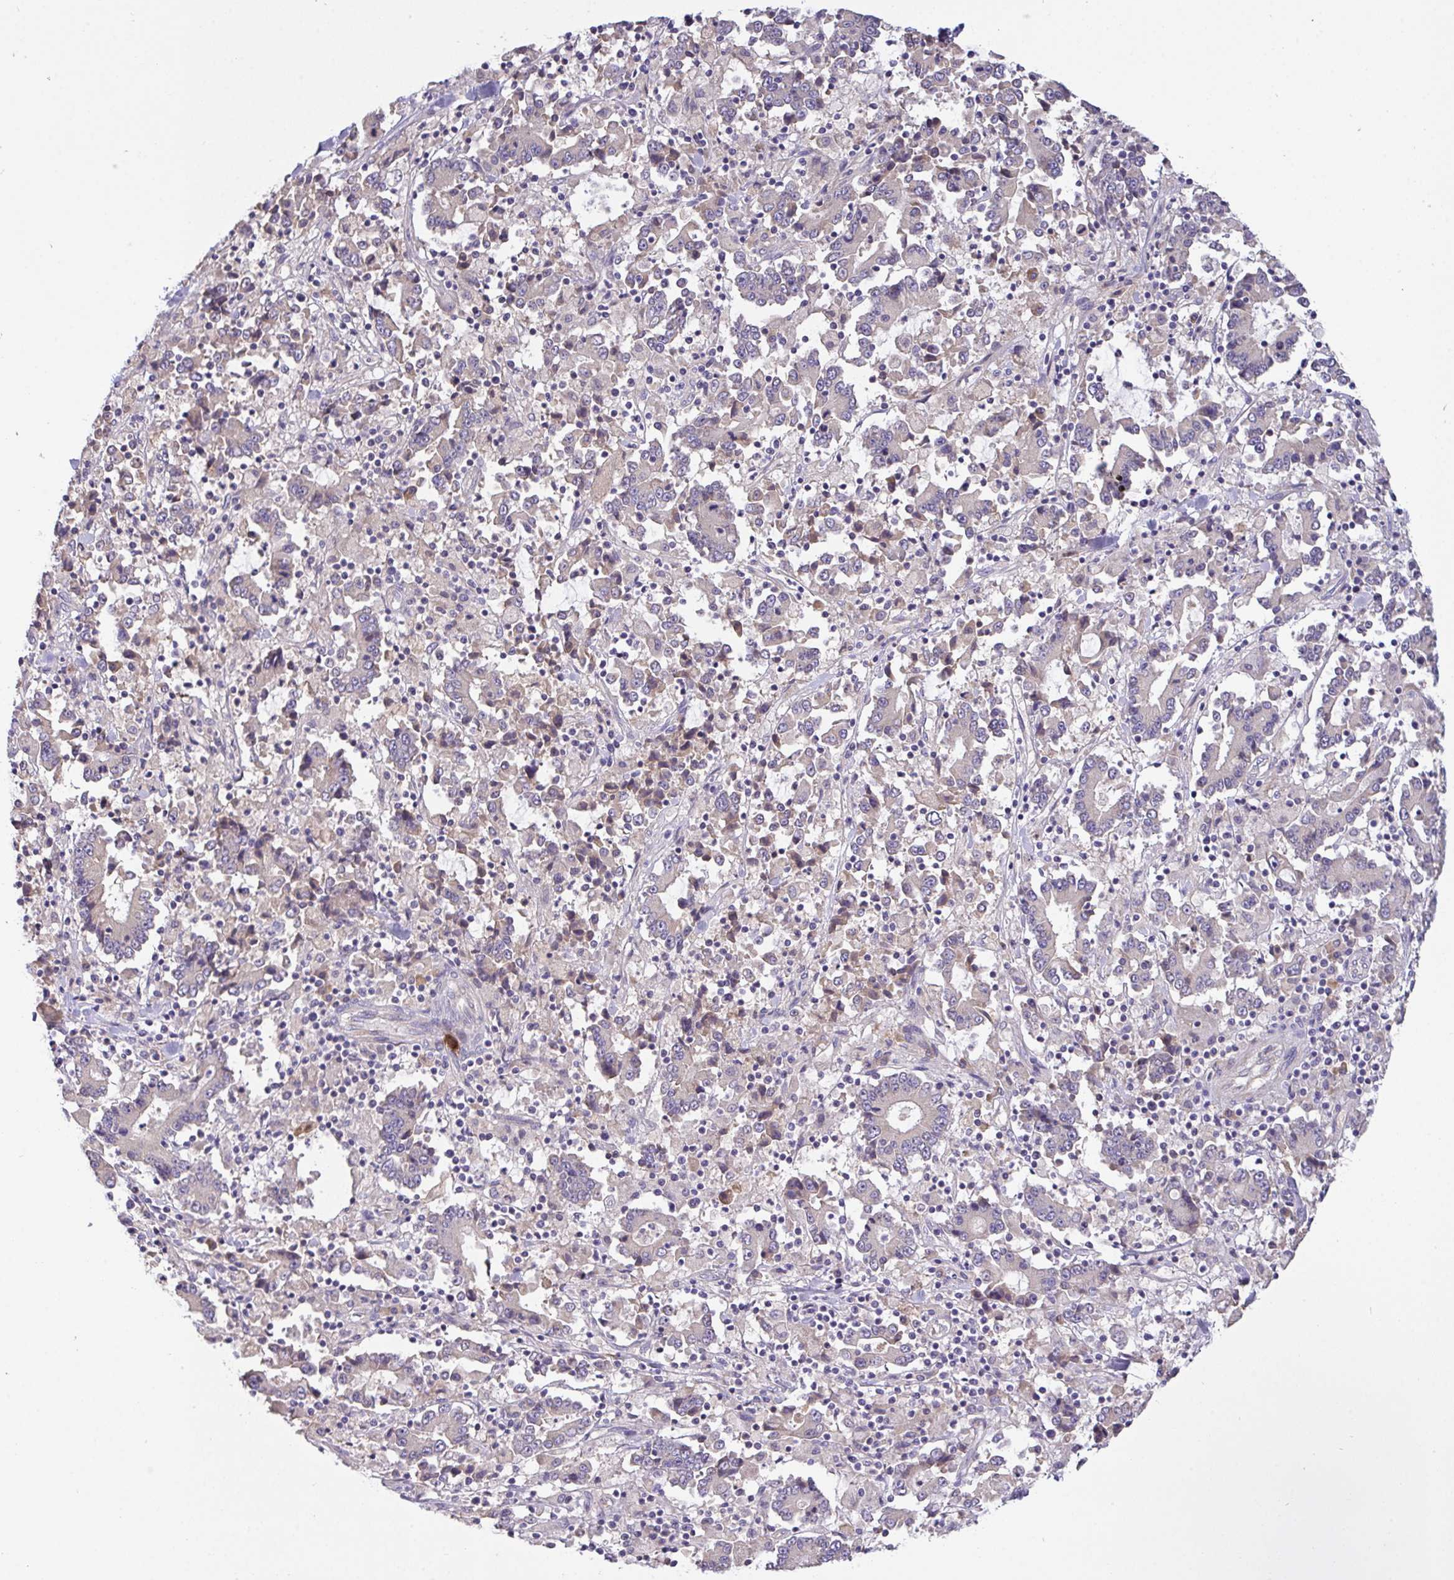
{"staining": {"intensity": "weak", "quantity": "<25%", "location": "cytoplasmic/membranous"}, "tissue": "stomach cancer", "cell_type": "Tumor cells", "image_type": "cancer", "snomed": [{"axis": "morphology", "description": "Adenocarcinoma, NOS"}, {"axis": "topography", "description": "Stomach, upper"}], "caption": "Protein analysis of stomach cancer shows no significant staining in tumor cells.", "gene": "ZNF581", "patient": {"sex": "male", "age": 68}}